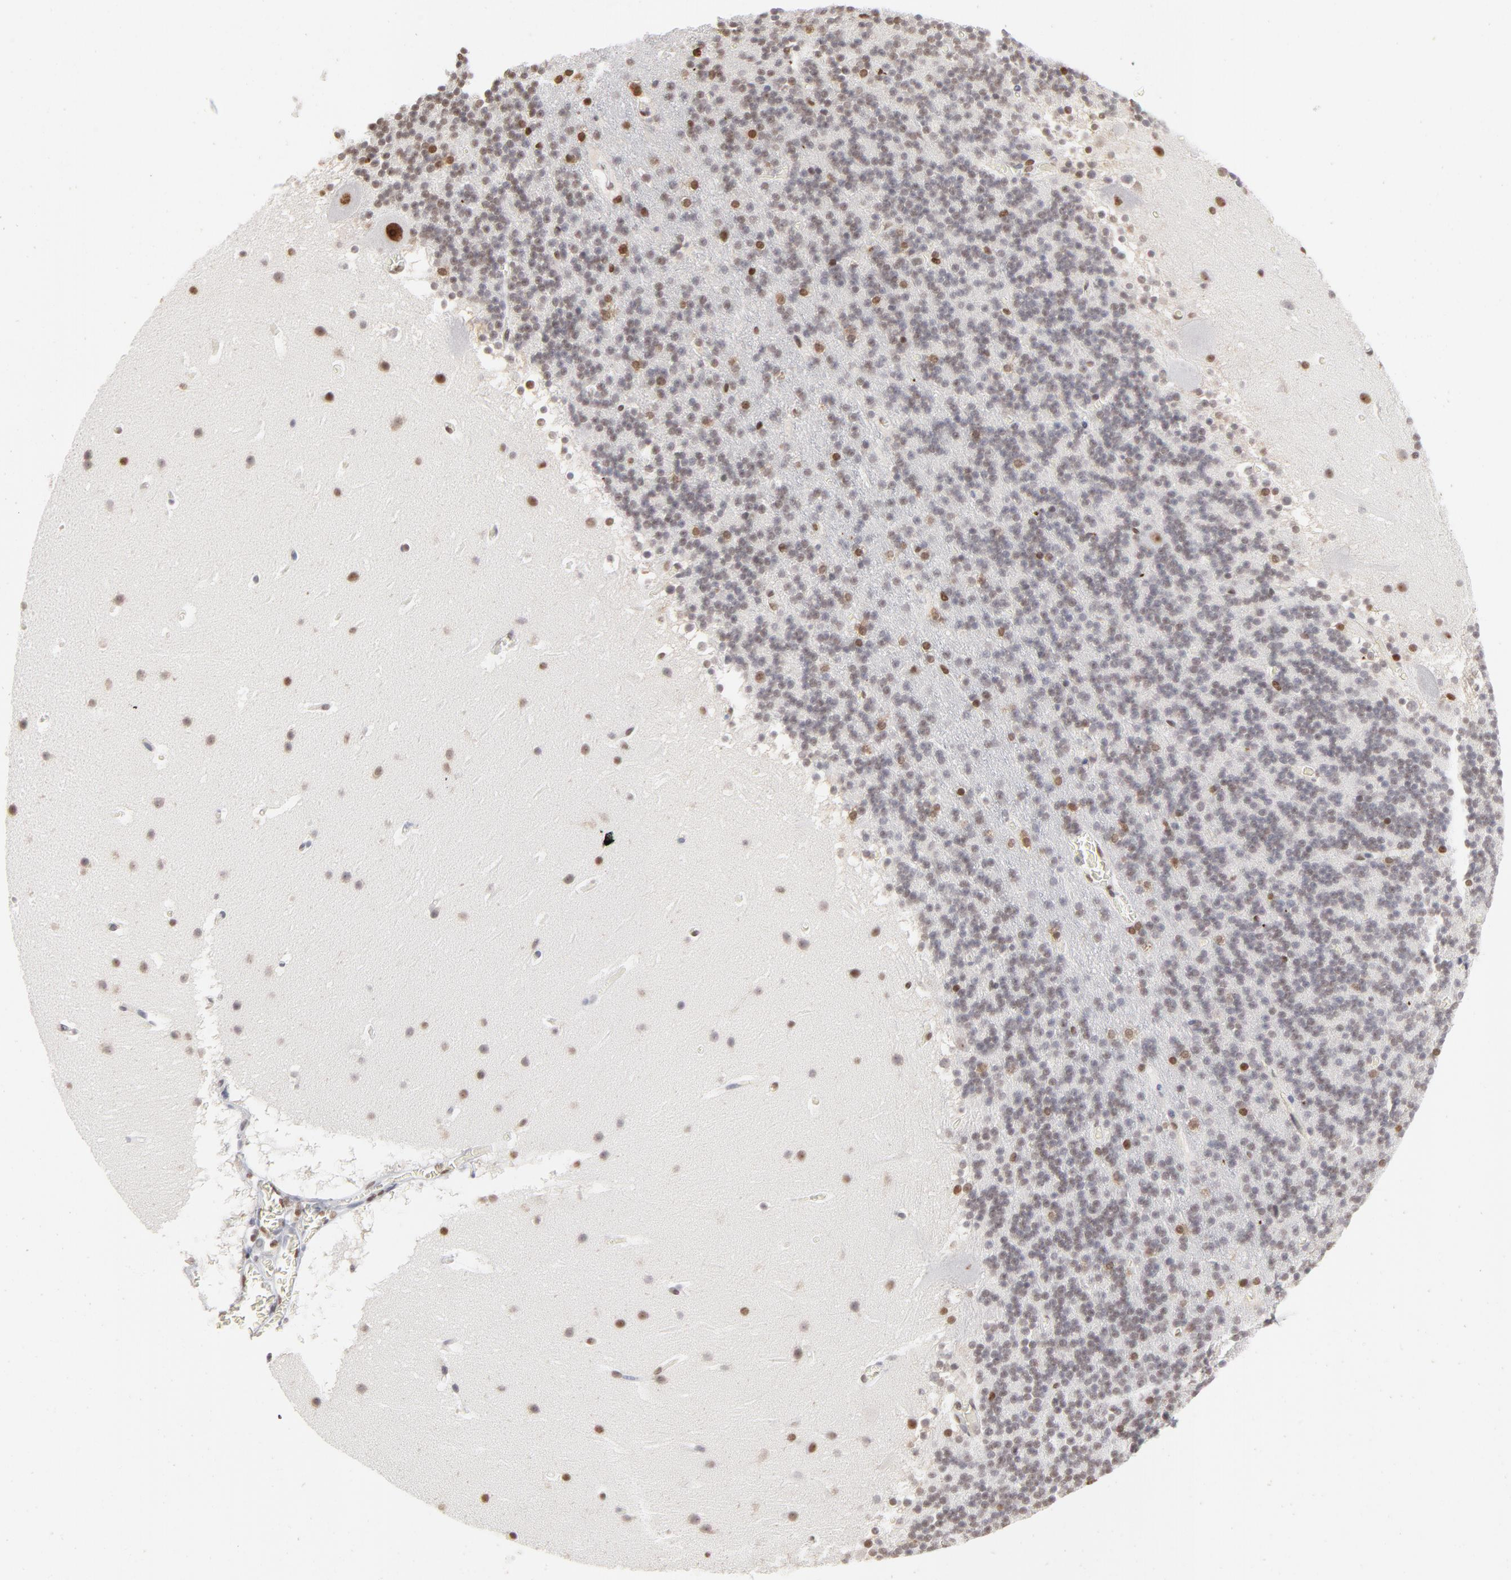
{"staining": {"intensity": "strong", "quantity": "<25%", "location": "nuclear"}, "tissue": "cerebellum", "cell_type": "Cells in granular layer", "image_type": "normal", "snomed": [{"axis": "morphology", "description": "Normal tissue, NOS"}, {"axis": "topography", "description": "Cerebellum"}], "caption": "Immunohistochemical staining of benign human cerebellum displays <25% levels of strong nuclear protein expression in approximately <25% of cells in granular layer.", "gene": "PARP1", "patient": {"sex": "male", "age": 45}}